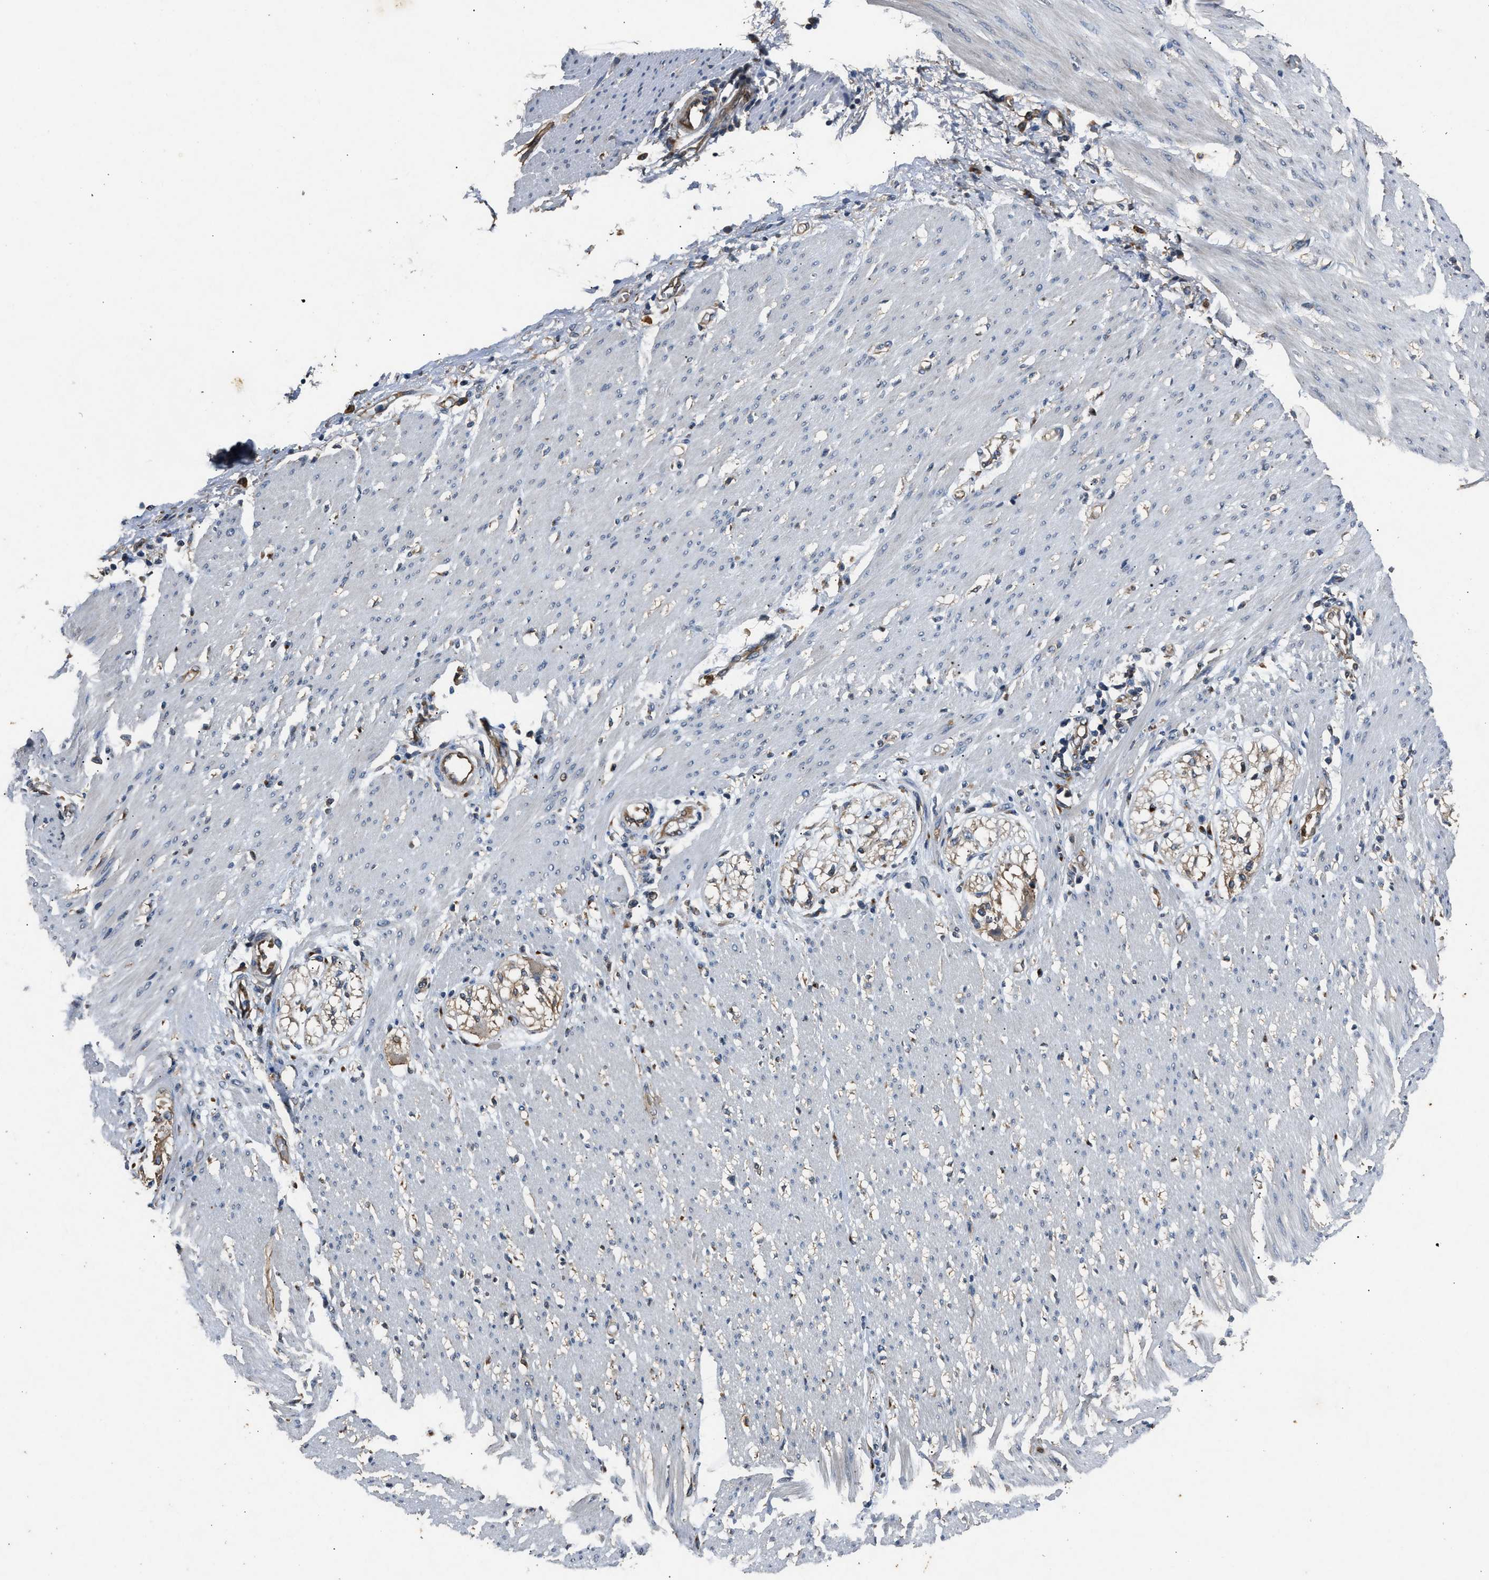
{"staining": {"intensity": "negative", "quantity": "none", "location": "none"}, "tissue": "adipose tissue", "cell_type": "Adipocytes", "image_type": "normal", "snomed": [{"axis": "morphology", "description": "Normal tissue, NOS"}, {"axis": "morphology", "description": "Adenocarcinoma, NOS"}, {"axis": "topography", "description": "Colon"}, {"axis": "topography", "description": "Peripheral nerve tissue"}], "caption": "DAB immunohistochemical staining of normal human adipose tissue shows no significant expression in adipocytes.", "gene": "PPID", "patient": {"sex": "male", "age": 14}}